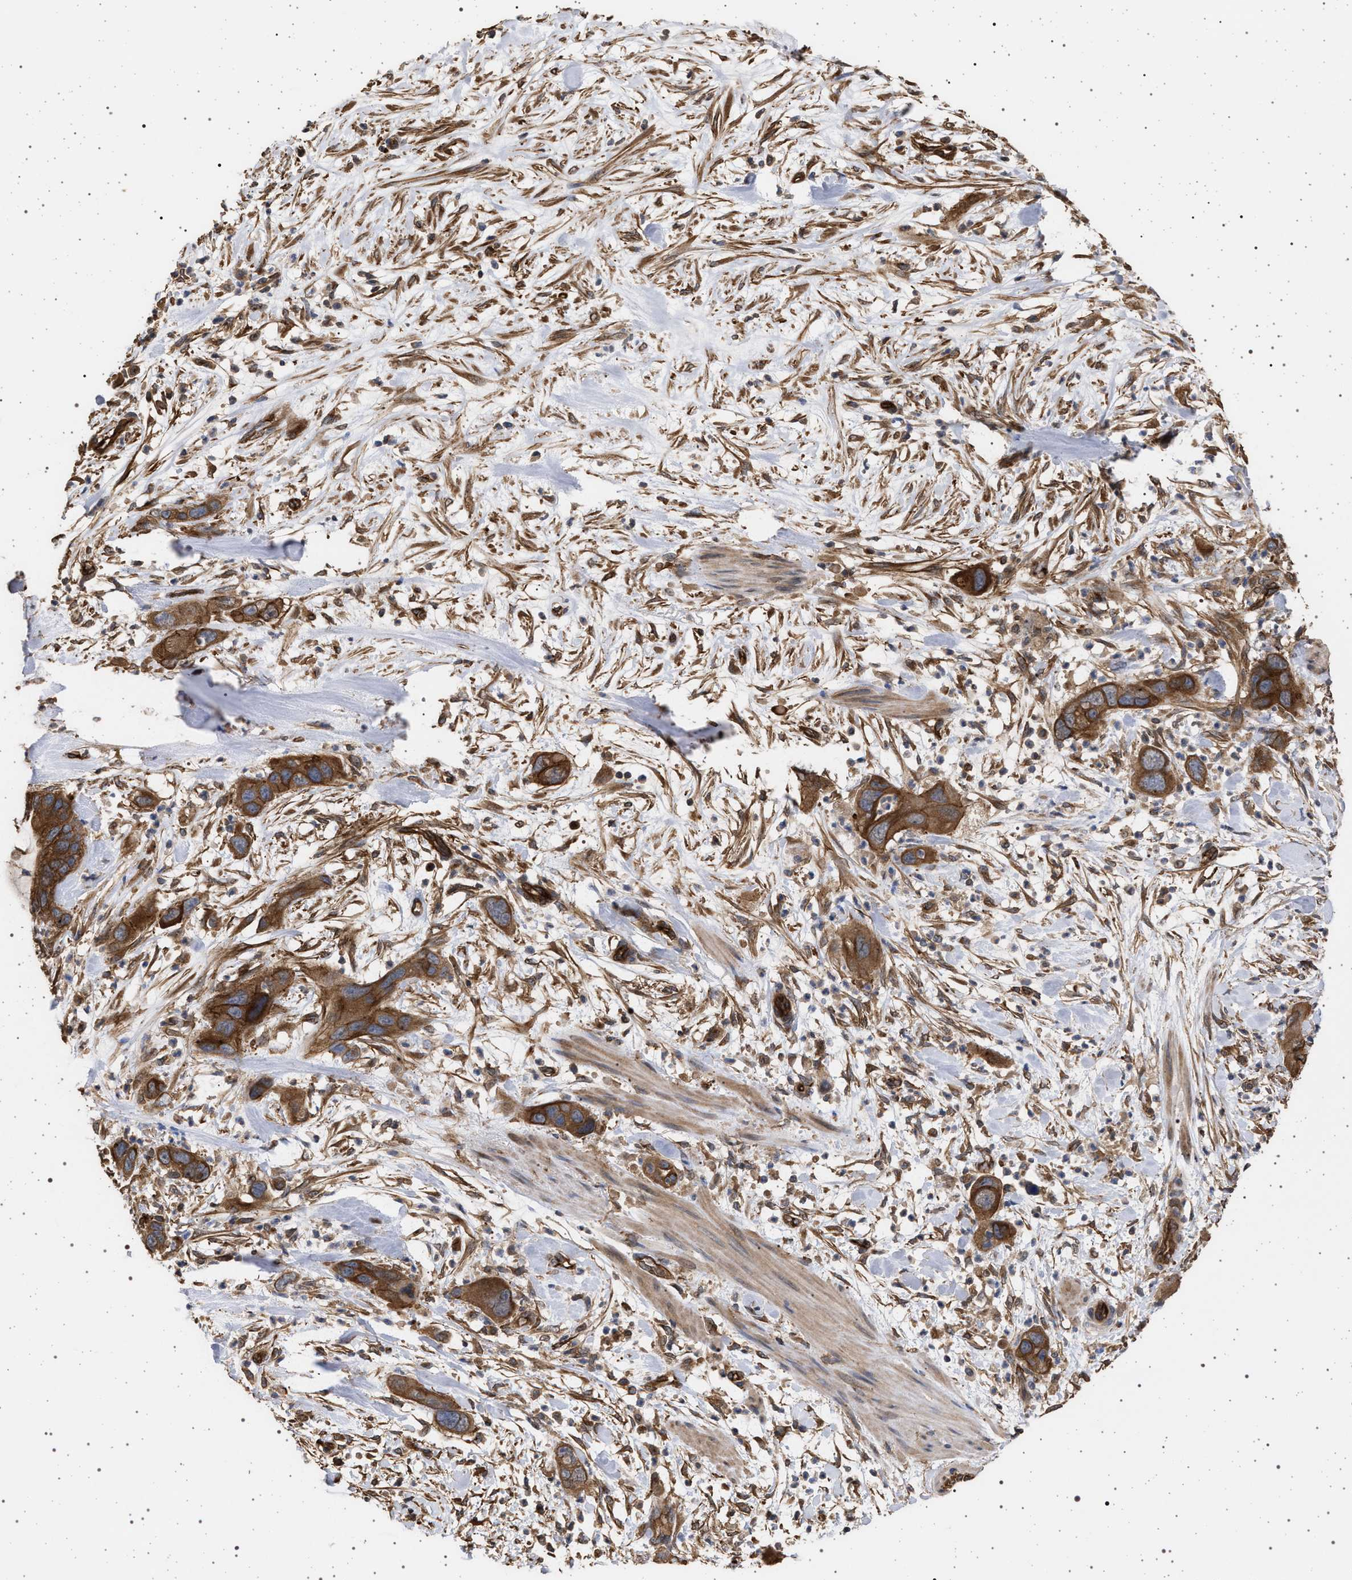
{"staining": {"intensity": "strong", "quantity": ">75%", "location": "cytoplasmic/membranous"}, "tissue": "pancreatic cancer", "cell_type": "Tumor cells", "image_type": "cancer", "snomed": [{"axis": "morphology", "description": "Adenocarcinoma, NOS"}, {"axis": "topography", "description": "Pancreas"}], "caption": "Pancreatic cancer stained with a brown dye shows strong cytoplasmic/membranous positive expression in approximately >75% of tumor cells.", "gene": "IFT20", "patient": {"sex": "female", "age": 71}}